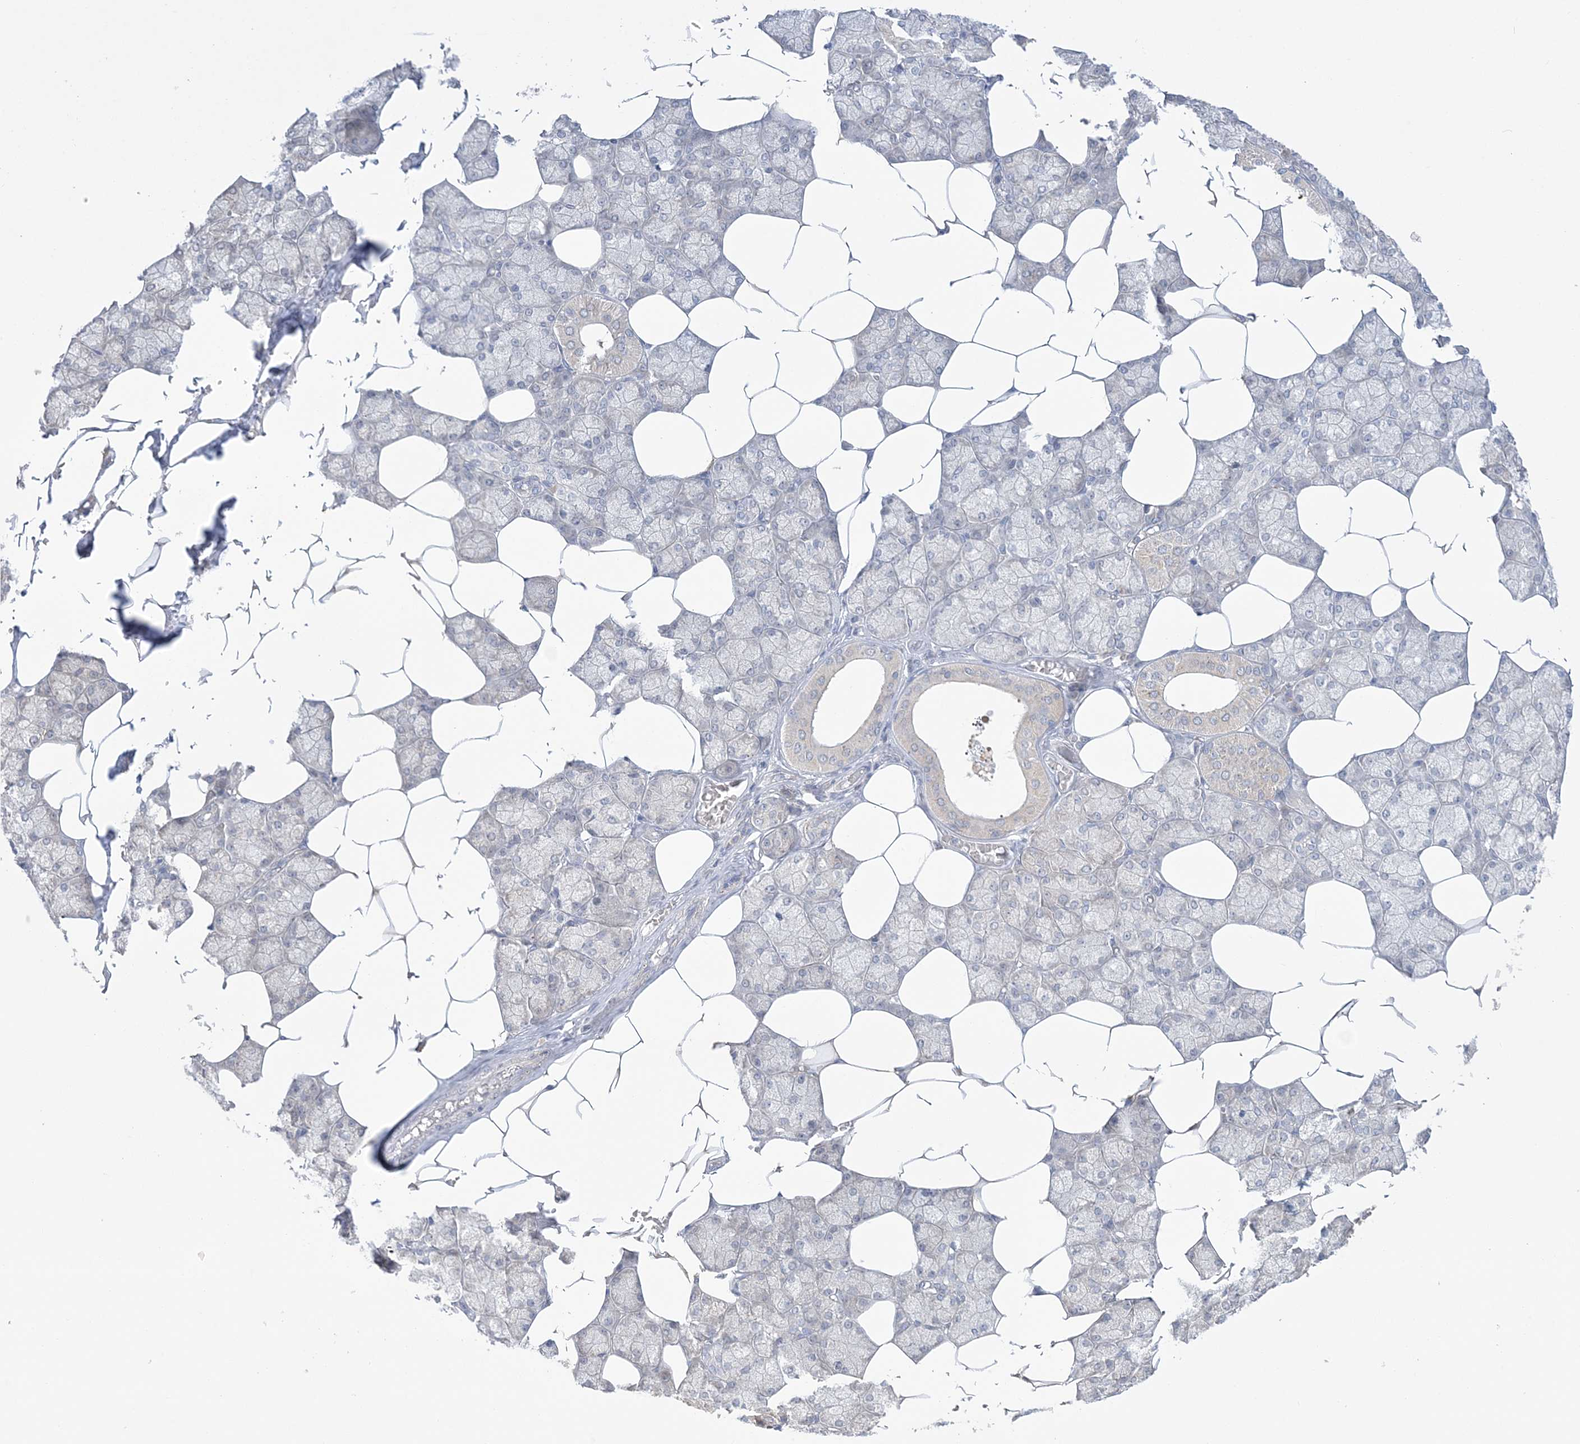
{"staining": {"intensity": "weak", "quantity": "<25%", "location": "cytoplasmic/membranous"}, "tissue": "salivary gland", "cell_type": "Glandular cells", "image_type": "normal", "snomed": [{"axis": "morphology", "description": "Normal tissue, NOS"}, {"axis": "topography", "description": "Salivary gland"}], "caption": "This is an immunohistochemistry (IHC) histopathology image of benign human salivary gland. There is no expression in glandular cells.", "gene": "FARSB", "patient": {"sex": "male", "age": 62}}